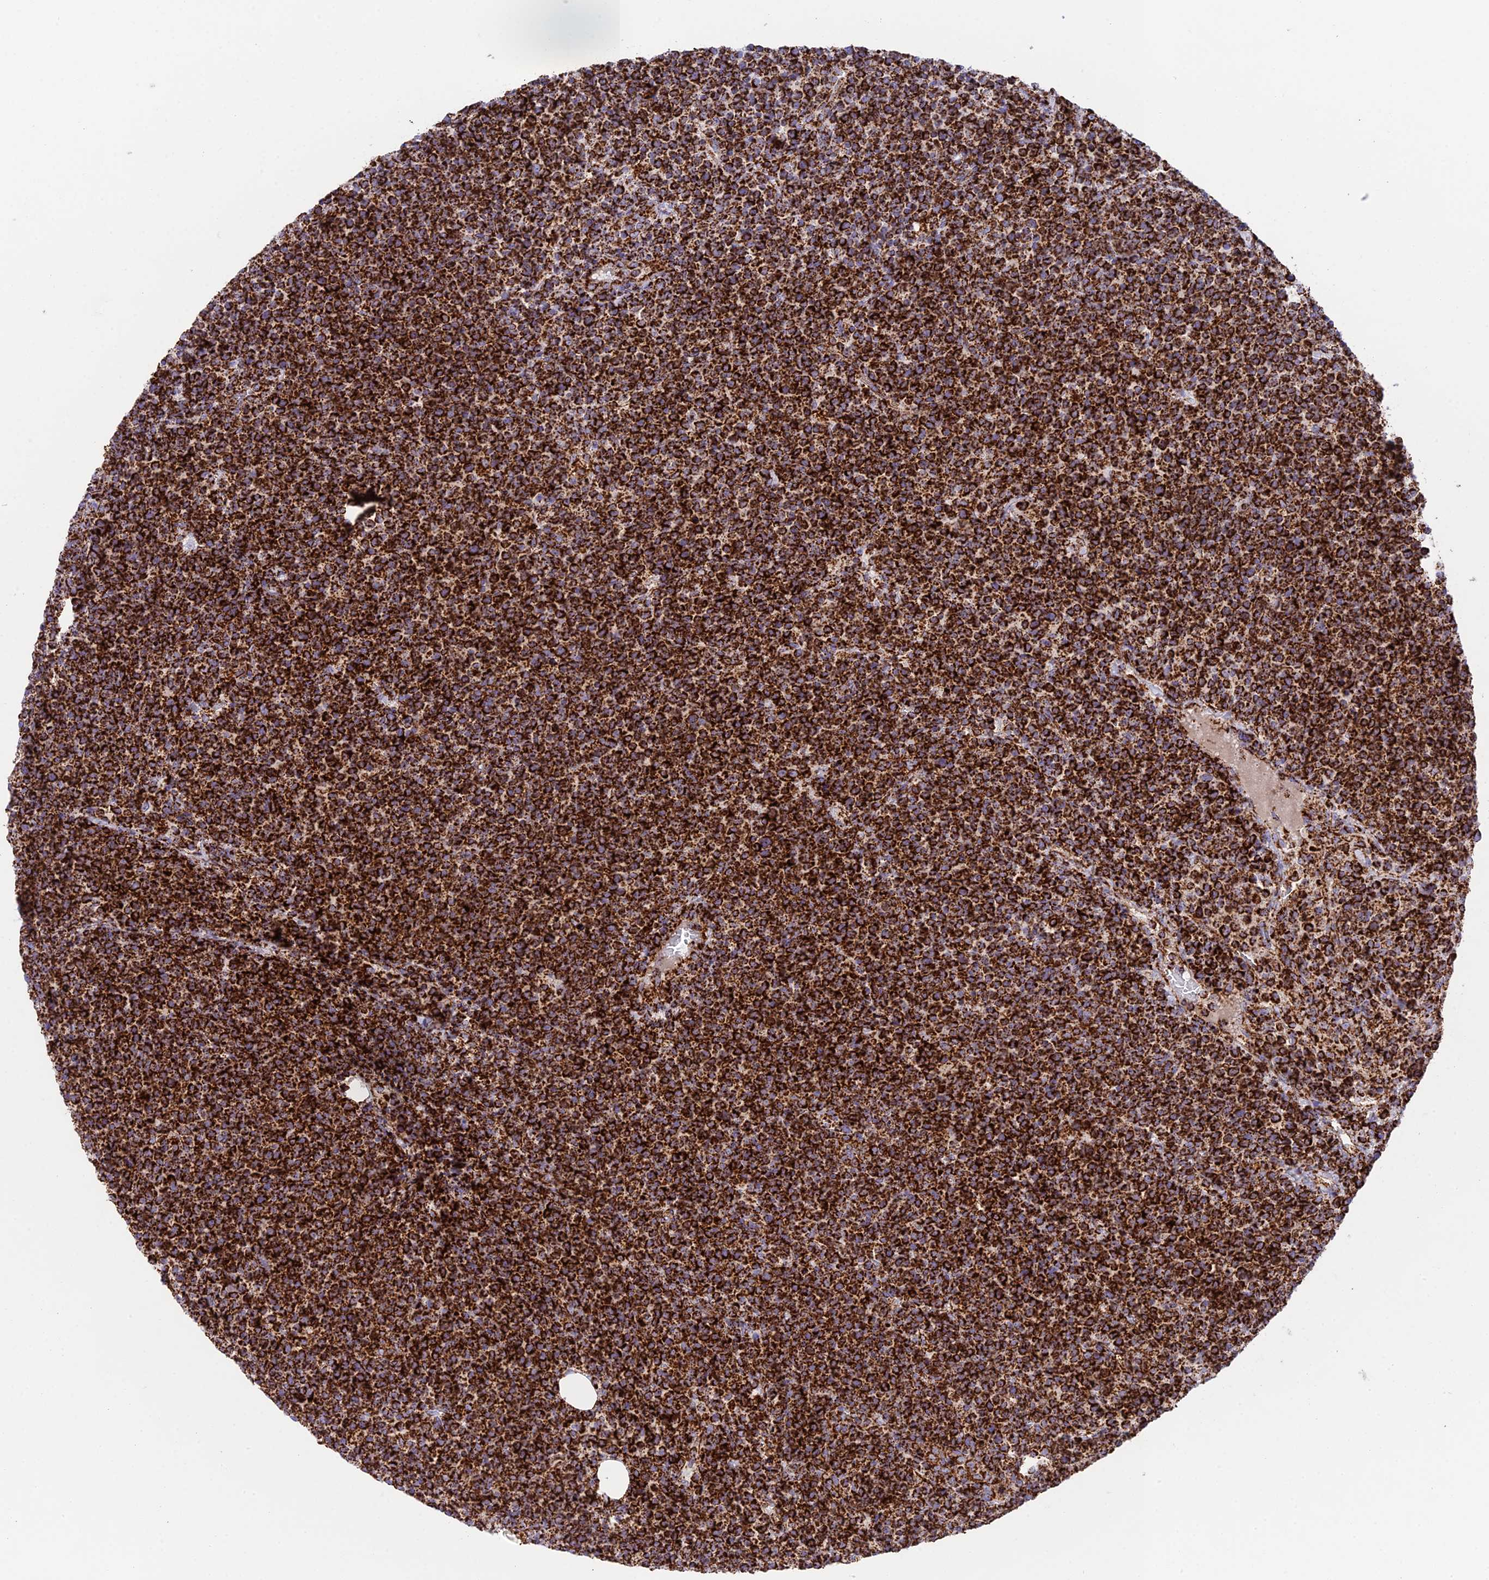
{"staining": {"intensity": "strong", "quantity": ">75%", "location": "cytoplasmic/membranous"}, "tissue": "lymphoma", "cell_type": "Tumor cells", "image_type": "cancer", "snomed": [{"axis": "morphology", "description": "Malignant lymphoma, non-Hodgkin's type, High grade"}, {"axis": "topography", "description": "Lymph node"}], "caption": "Tumor cells show high levels of strong cytoplasmic/membranous positivity in approximately >75% of cells in human lymphoma.", "gene": "CHCHD3", "patient": {"sex": "male", "age": 61}}